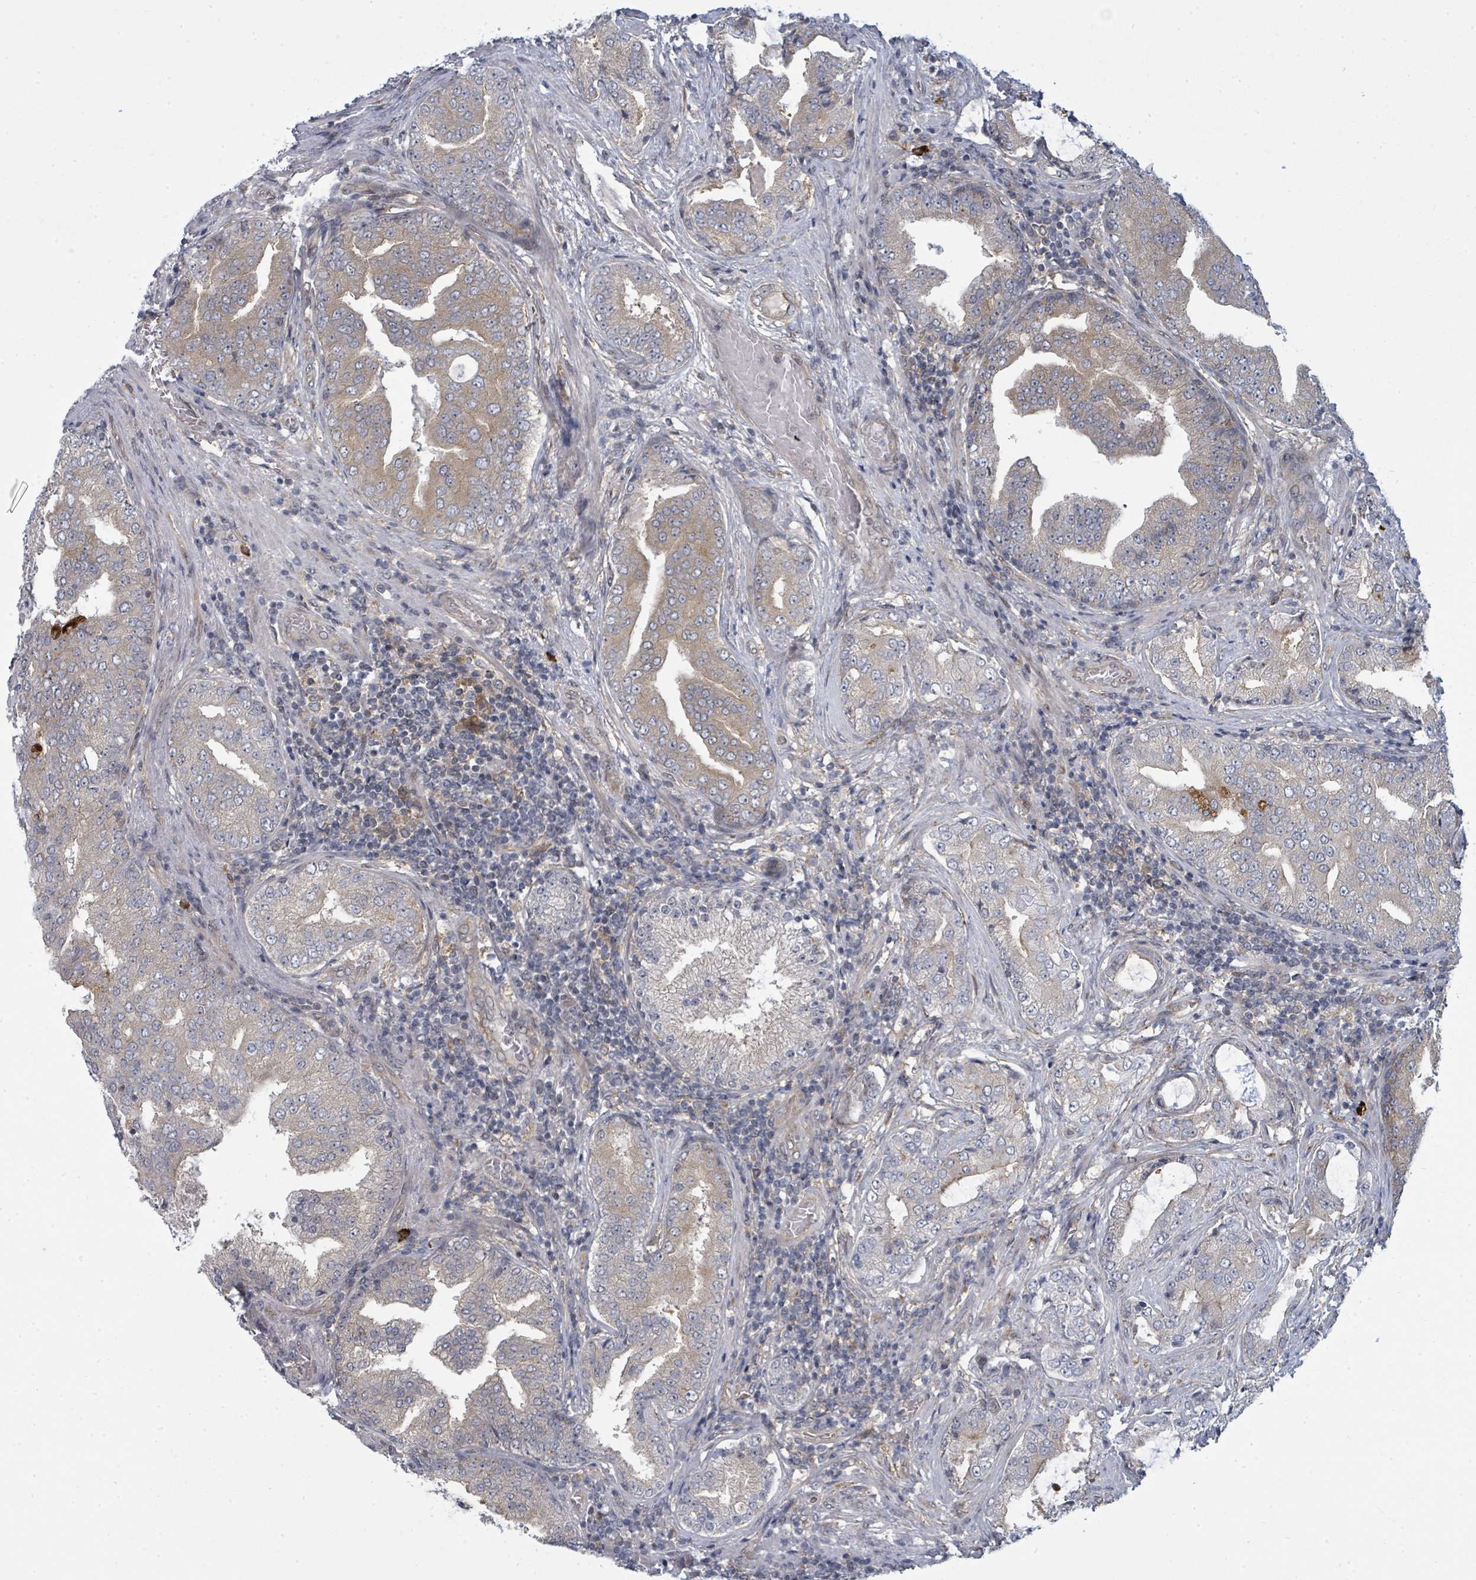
{"staining": {"intensity": "weak", "quantity": "25%-75%", "location": "cytoplasmic/membranous"}, "tissue": "prostate cancer", "cell_type": "Tumor cells", "image_type": "cancer", "snomed": [{"axis": "morphology", "description": "Adenocarcinoma, High grade"}, {"axis": "topography", "description": "Prostate"}], "caption": "Immunohistochemistry (DAB) staining of human prostate adenocarcinoma (high-grade) demonstrates weak cytoplasmic/membranous protein expression in about 25%-75% of tumor cells.", "gene": "PSMG2", "patient": {"sex": "male", "age": 68}}